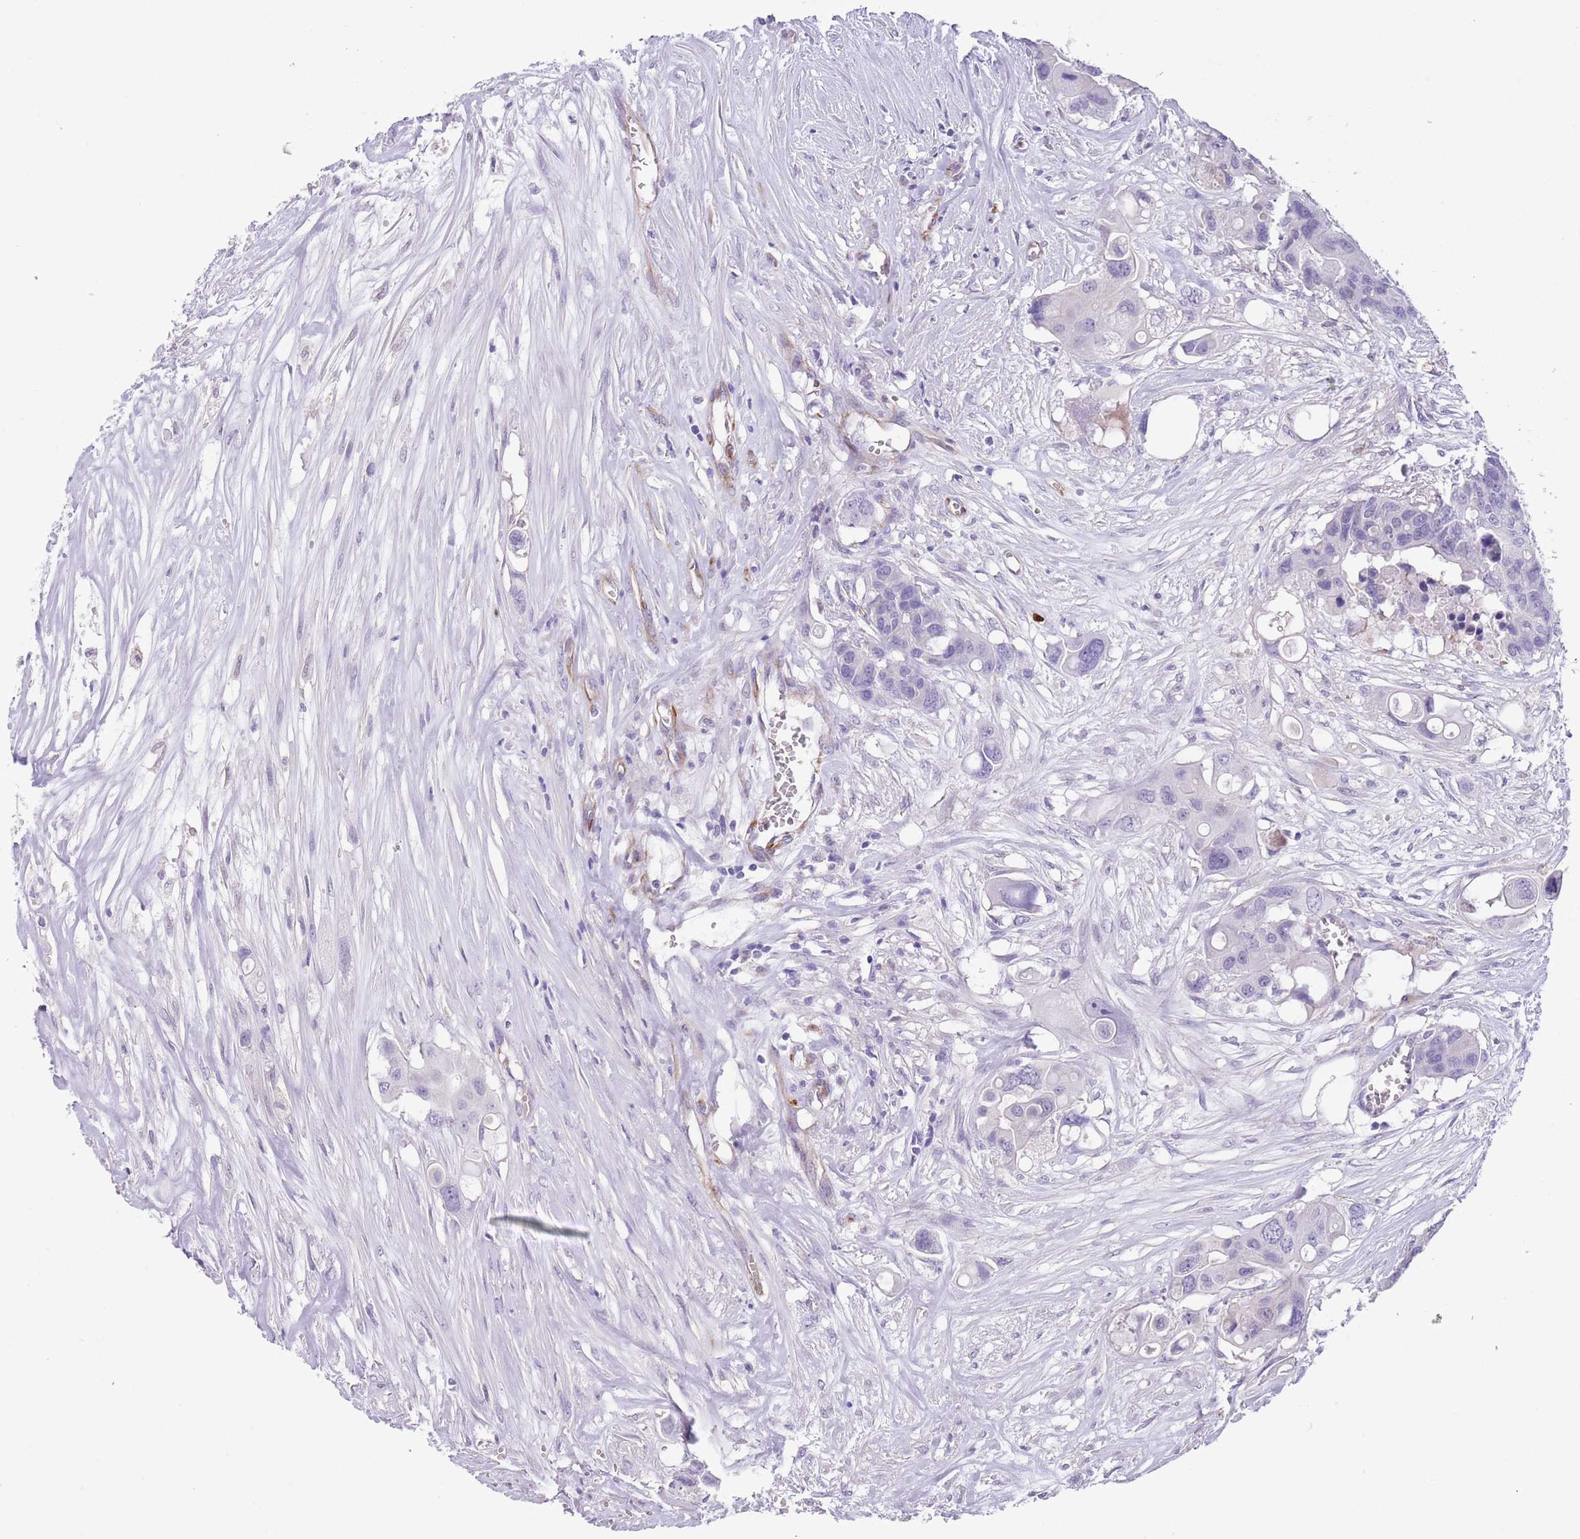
{"staining": {"intensity": "negative", "quantity": "none", "location": "none"}, "tissue": "colorectal cancer", "cell_type": "Tumor cells", "image_type": "cancer", "snomed": [{"axis": "morphology", "description": "Adenocarcinoma, NOS"}, {"axis": "topography", "description": "Colon"}], "caption": "A micrograph of human colorectal cancer is negative for staining in tumor cells.", "gene": "TSGA13", "patient": {"sex": "male", "age": 77}}